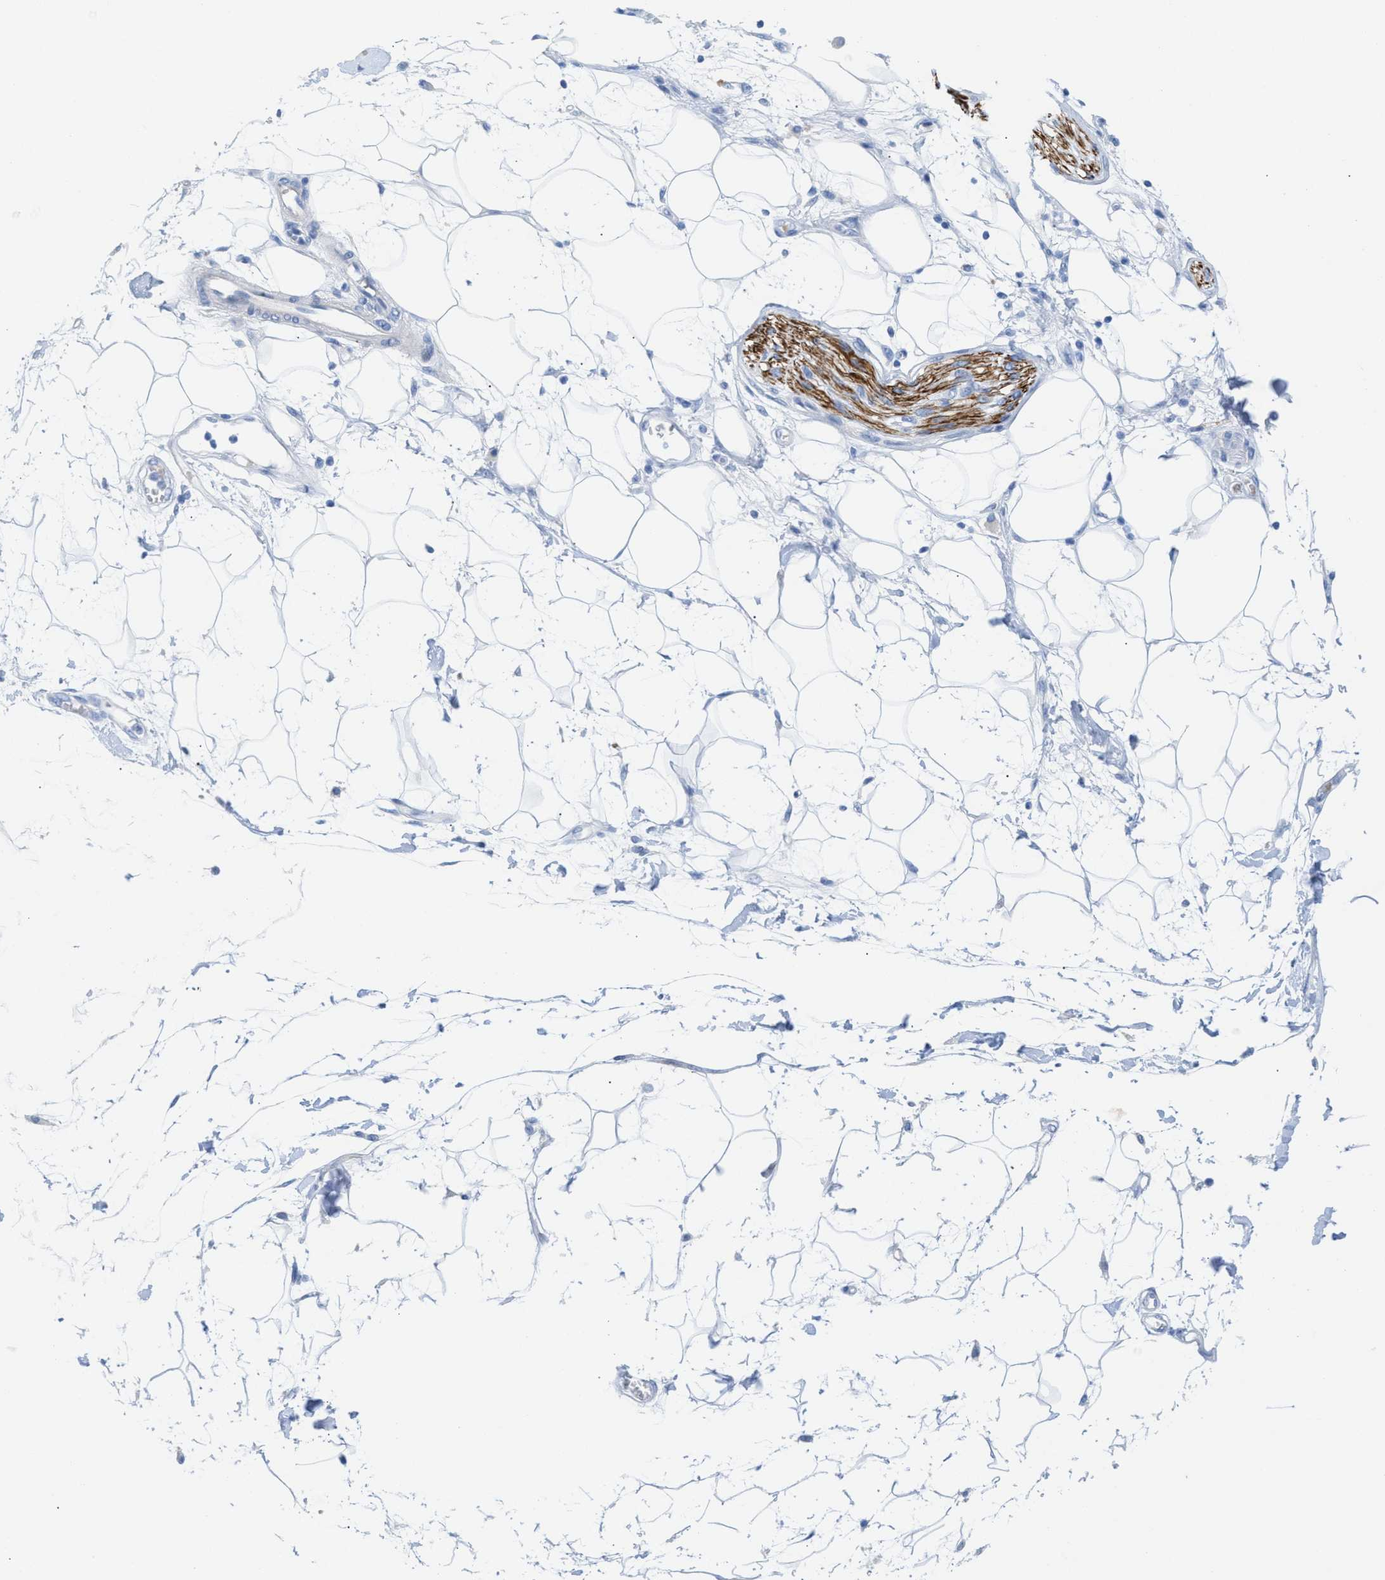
{"staining": {"intensity": "negative", "quantity": "none", "location": "none"}, "tissue": "adipose tissue", "cell_type": "Adipocytes", "image_type": "normal", "snomed": [{"axis": "morphology", "description": "Normal tissue, NOS"}, {"axis": "morphology", "description": "Adenocarcinoma, NOS"}, {"axis": "topography", "description": "Duodenum"}, {"axis": "topography", "description": "Peripheral nerve tissue"}], "caption": "A high-resolution histopathology image shows IHC staining of unremarkable adipose tissue, which shows no significant staining in adipocytes. Nuclei are stained in blue.", "gene": "ANKFN1", "patient": {"sex": "female", "age": 60}}